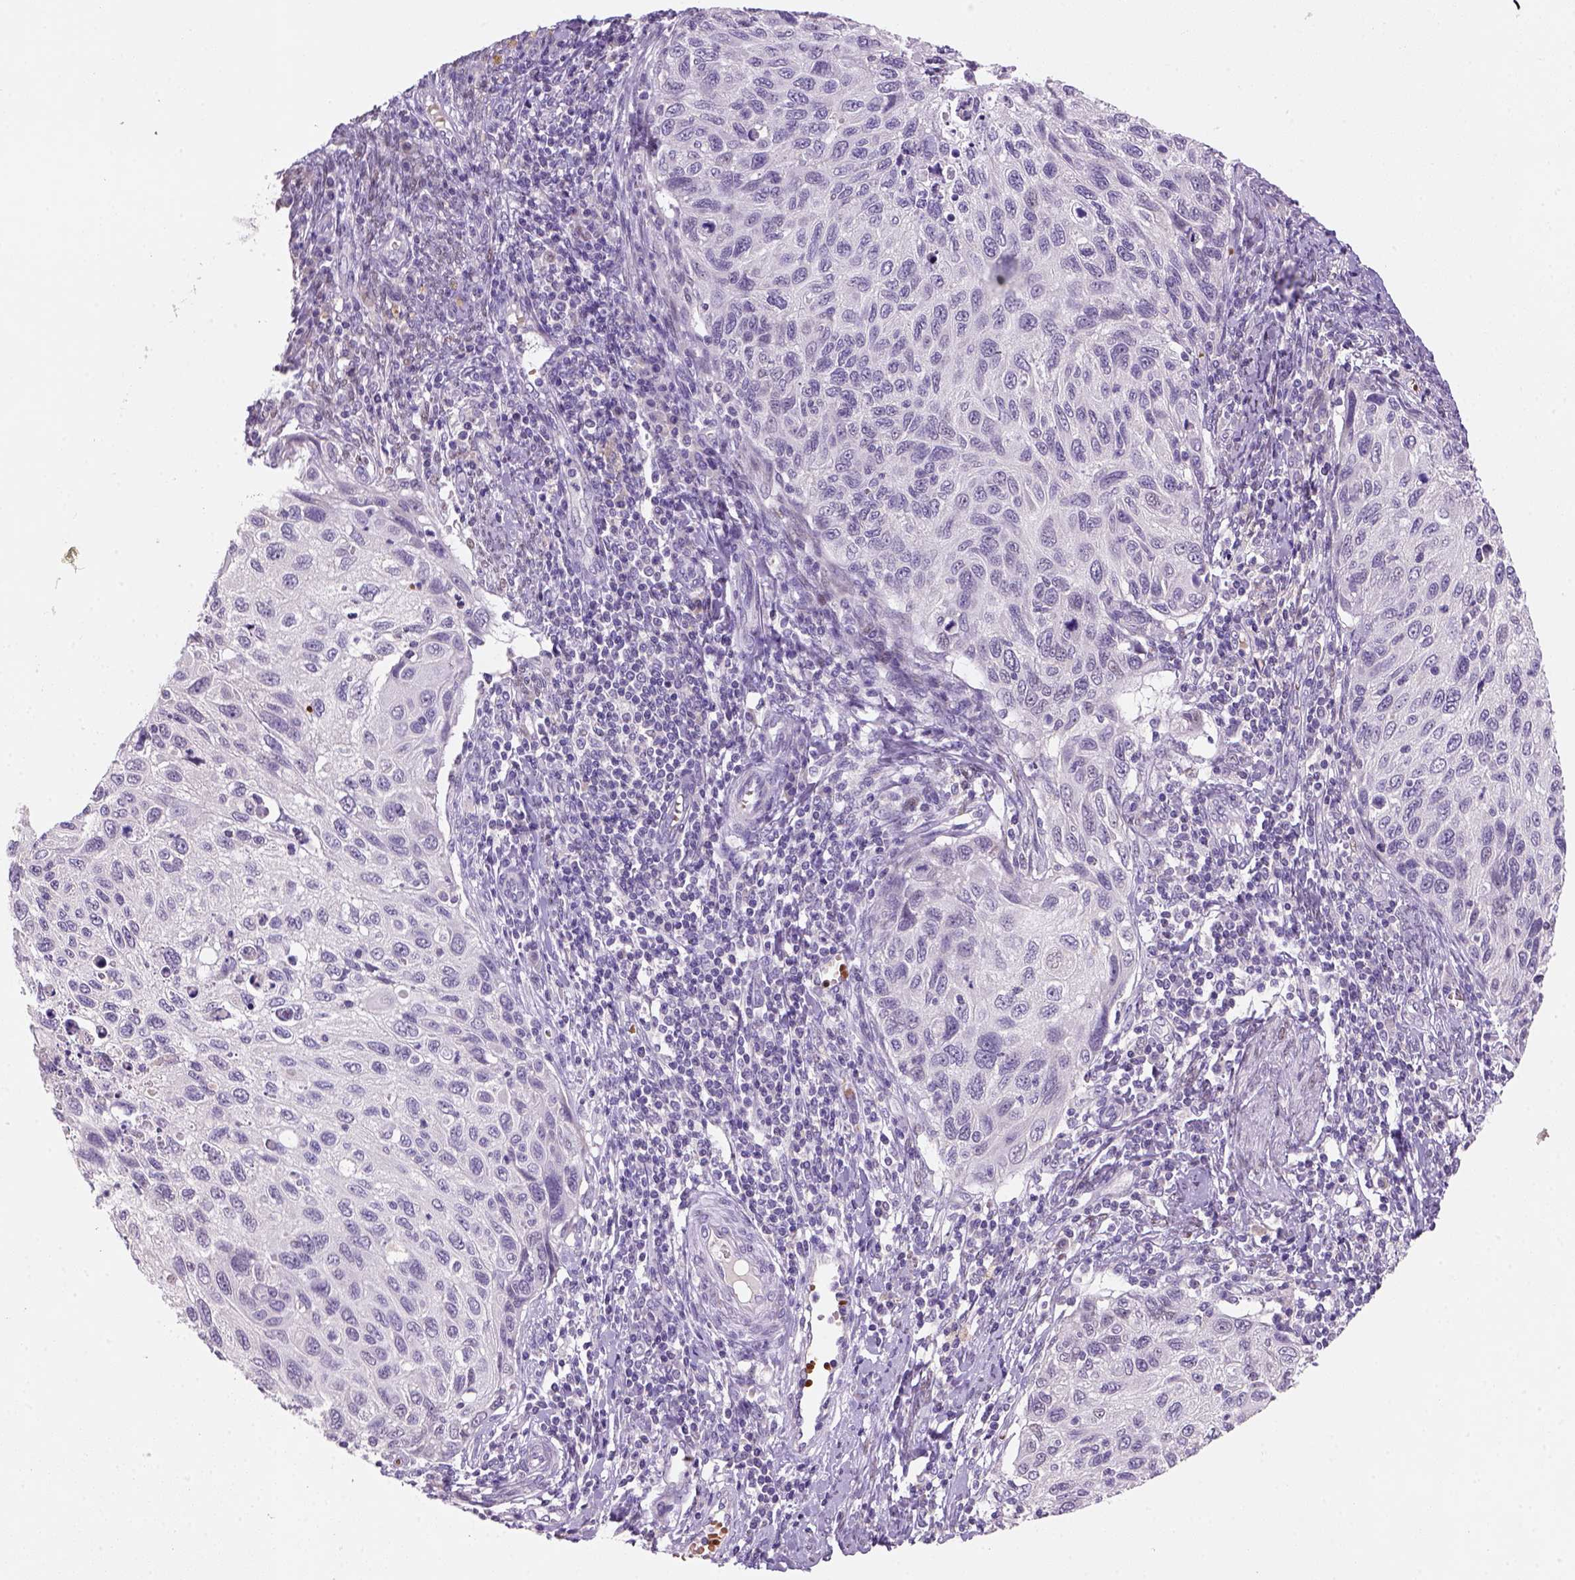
{"staining": {"intensity": "negative", "quantity": "none", "location": "none"}, "tissue": "cervical cancer", "cell_type": "Tumor cells", "image_type": "cancer", "snomed": [{"axis": "morphology", "description": "Squamous cell carcinoma, NOS"}, {"axis": "topography", "description": "Cervix"}], "caption": "High magnification brightfield microscopy of squamous cell carcinoma (cervical) stained with DAB (3,3'-diaminobenzidine) (brown) and counterstained with hematoxylin (blue): tumor cells show no significant staining.", "gene": "ZMAT4", "patient": {"sex": "female", "age": 70}}